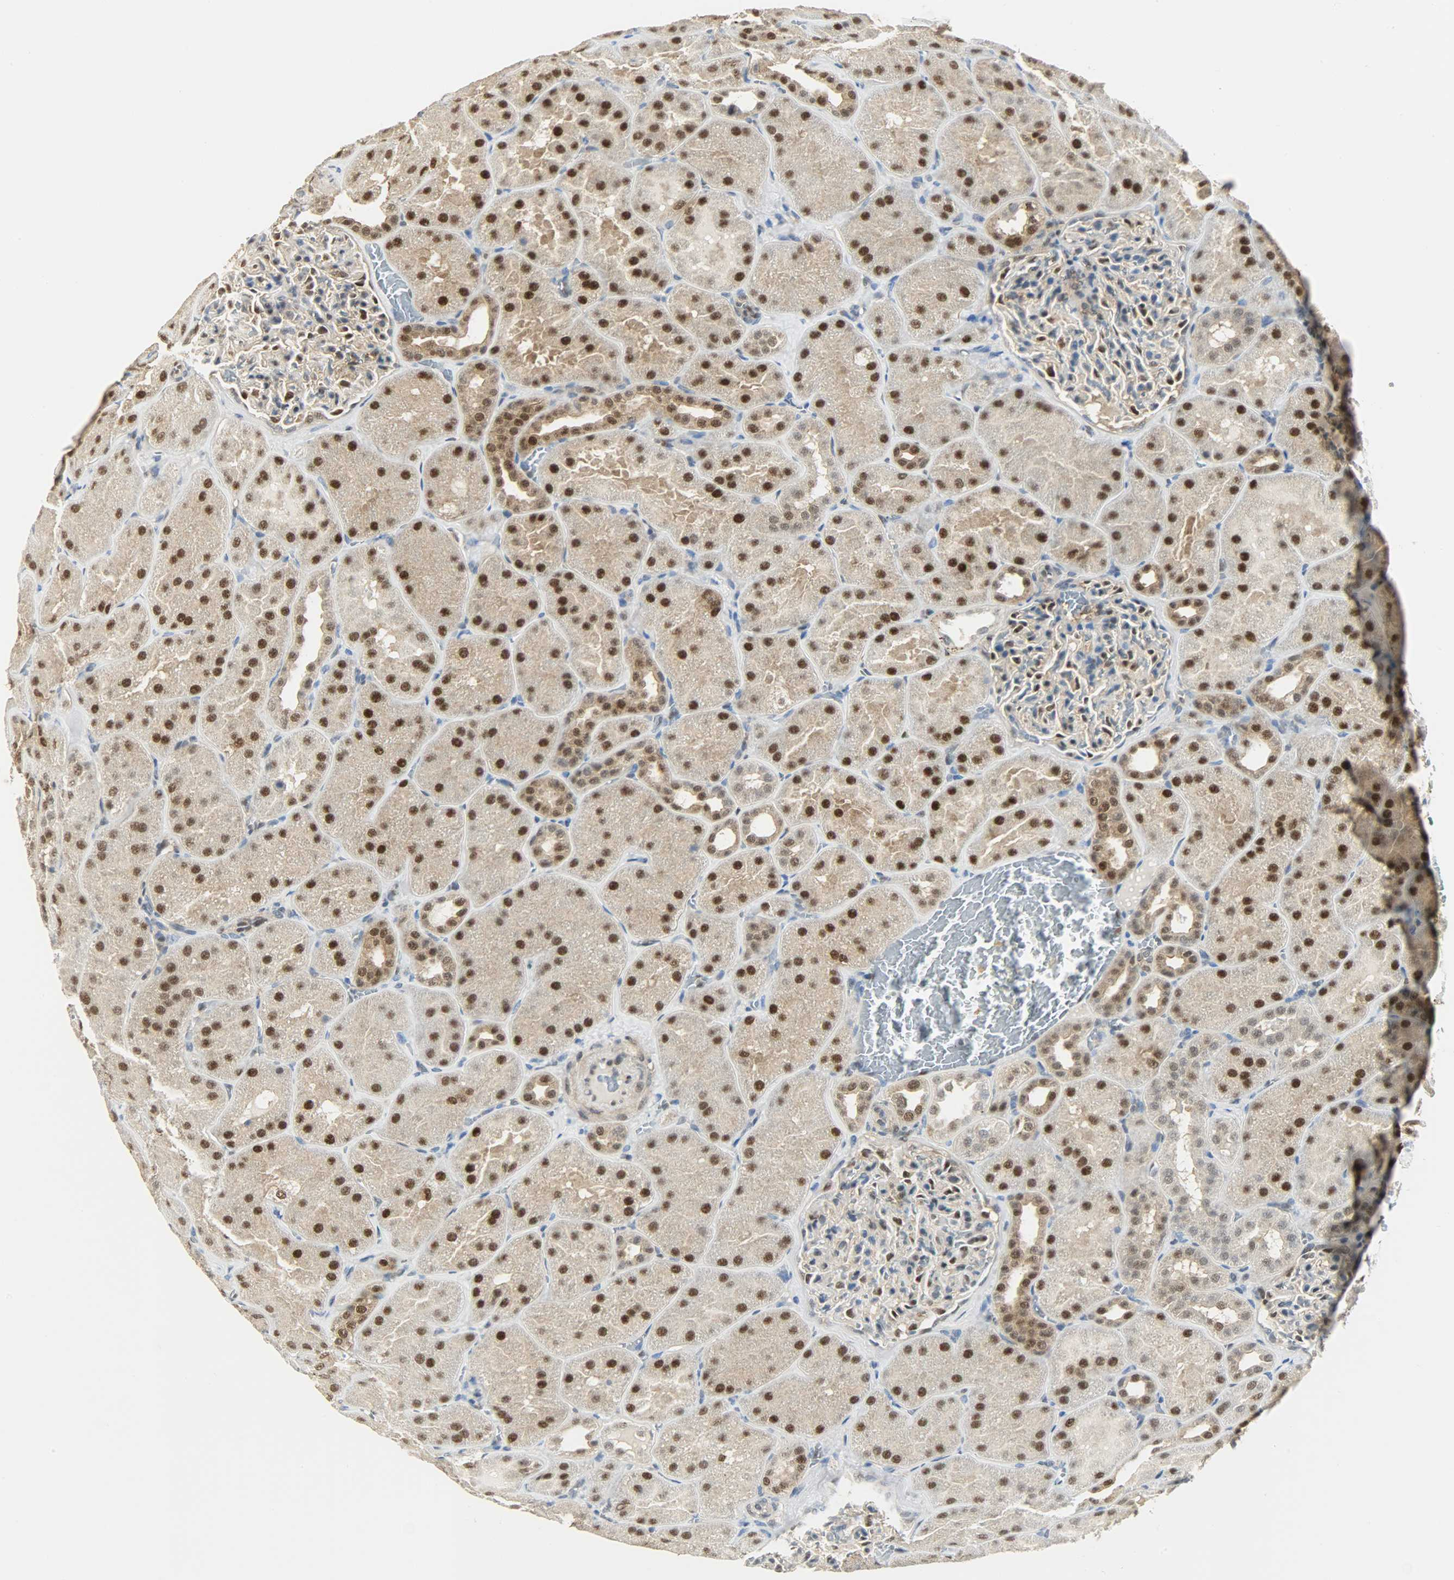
{"staining": {"intensity": "moderate", "quantity": "25%-75%", "location": "nuclear"}, "tissue": "kidney", "cell_type": "Cells in glomeruli", "image_type": "normal", "snomed": [{"axis": "morphology", "description": "Normal tissue, NOS"}, {"axis": "topography", "description": "Kidney"}], "caption": "IHC staining of normal kidney, which shows medium levels of moderate nuclear positivity in about 25%-75% of cells in glomeruli indicating moderate nuclear protein staining. The staining was performed using DAB (3,3'-diaminobenzidine) (brown) for protein detection and nuclei were counterstained in hematoxylin (blue).", "gene": "NPEPL1", "patient": {"sex": "male", "age": 28}}